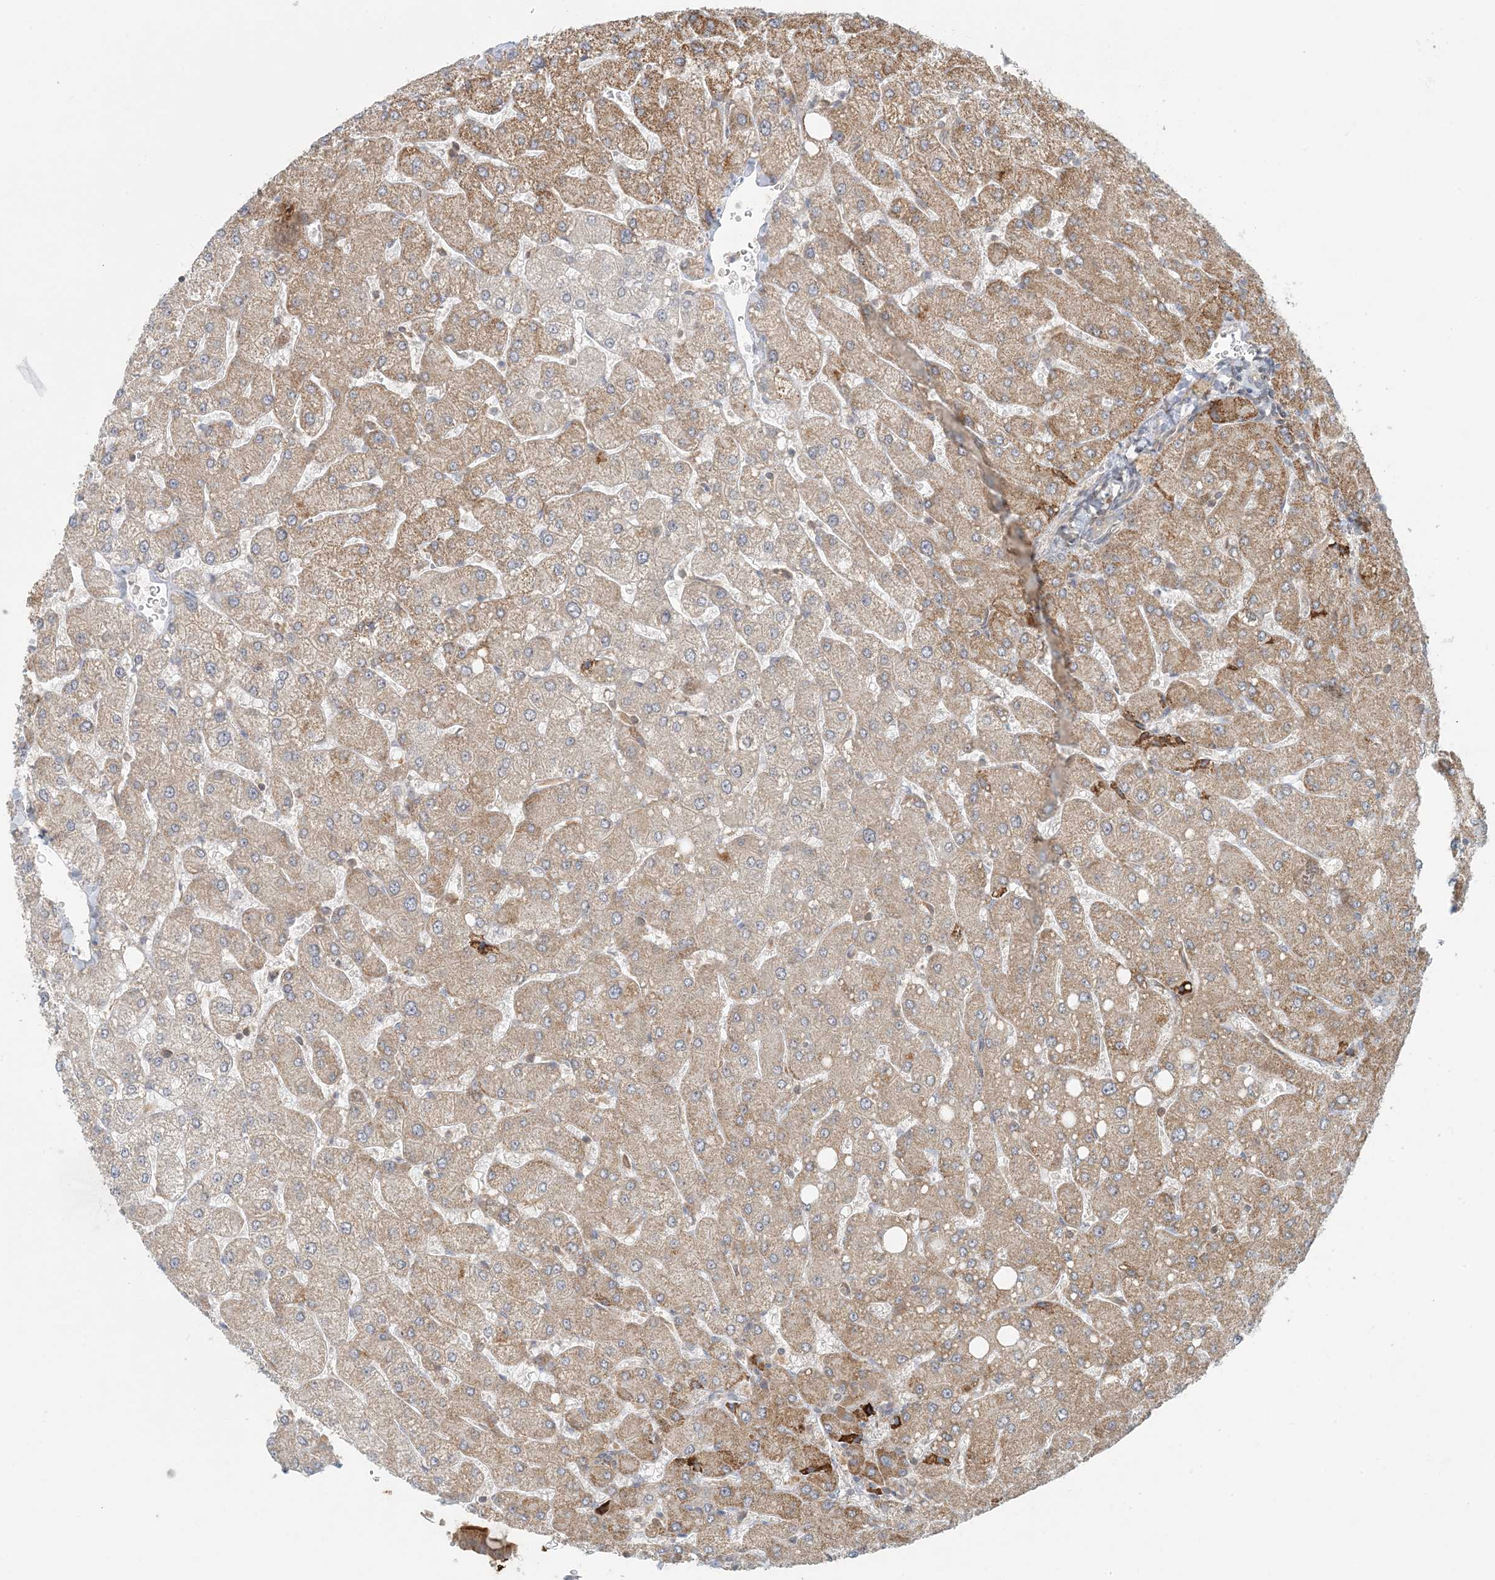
{"staining": {"intensity": "negative", "quantity": "none", "location": "none"}, "tissue": "liver", "cell_type": "Cholangiocytes", "image_type": "normal", "snomed": [{"axis": "morphology", "description": "Normal tissue, NOS"}, {"axis": "topography", "description": "Liver"}], "caption": "A photomicrograph of human liver is negative for staining in cholangiocytes. Brightfield microscopy of IHC stained with DAB (brown) and hematoxylin (blue), captured at high magnification.", "gene": "OBI1", "patient": {"sex": "male", "age": 55}}